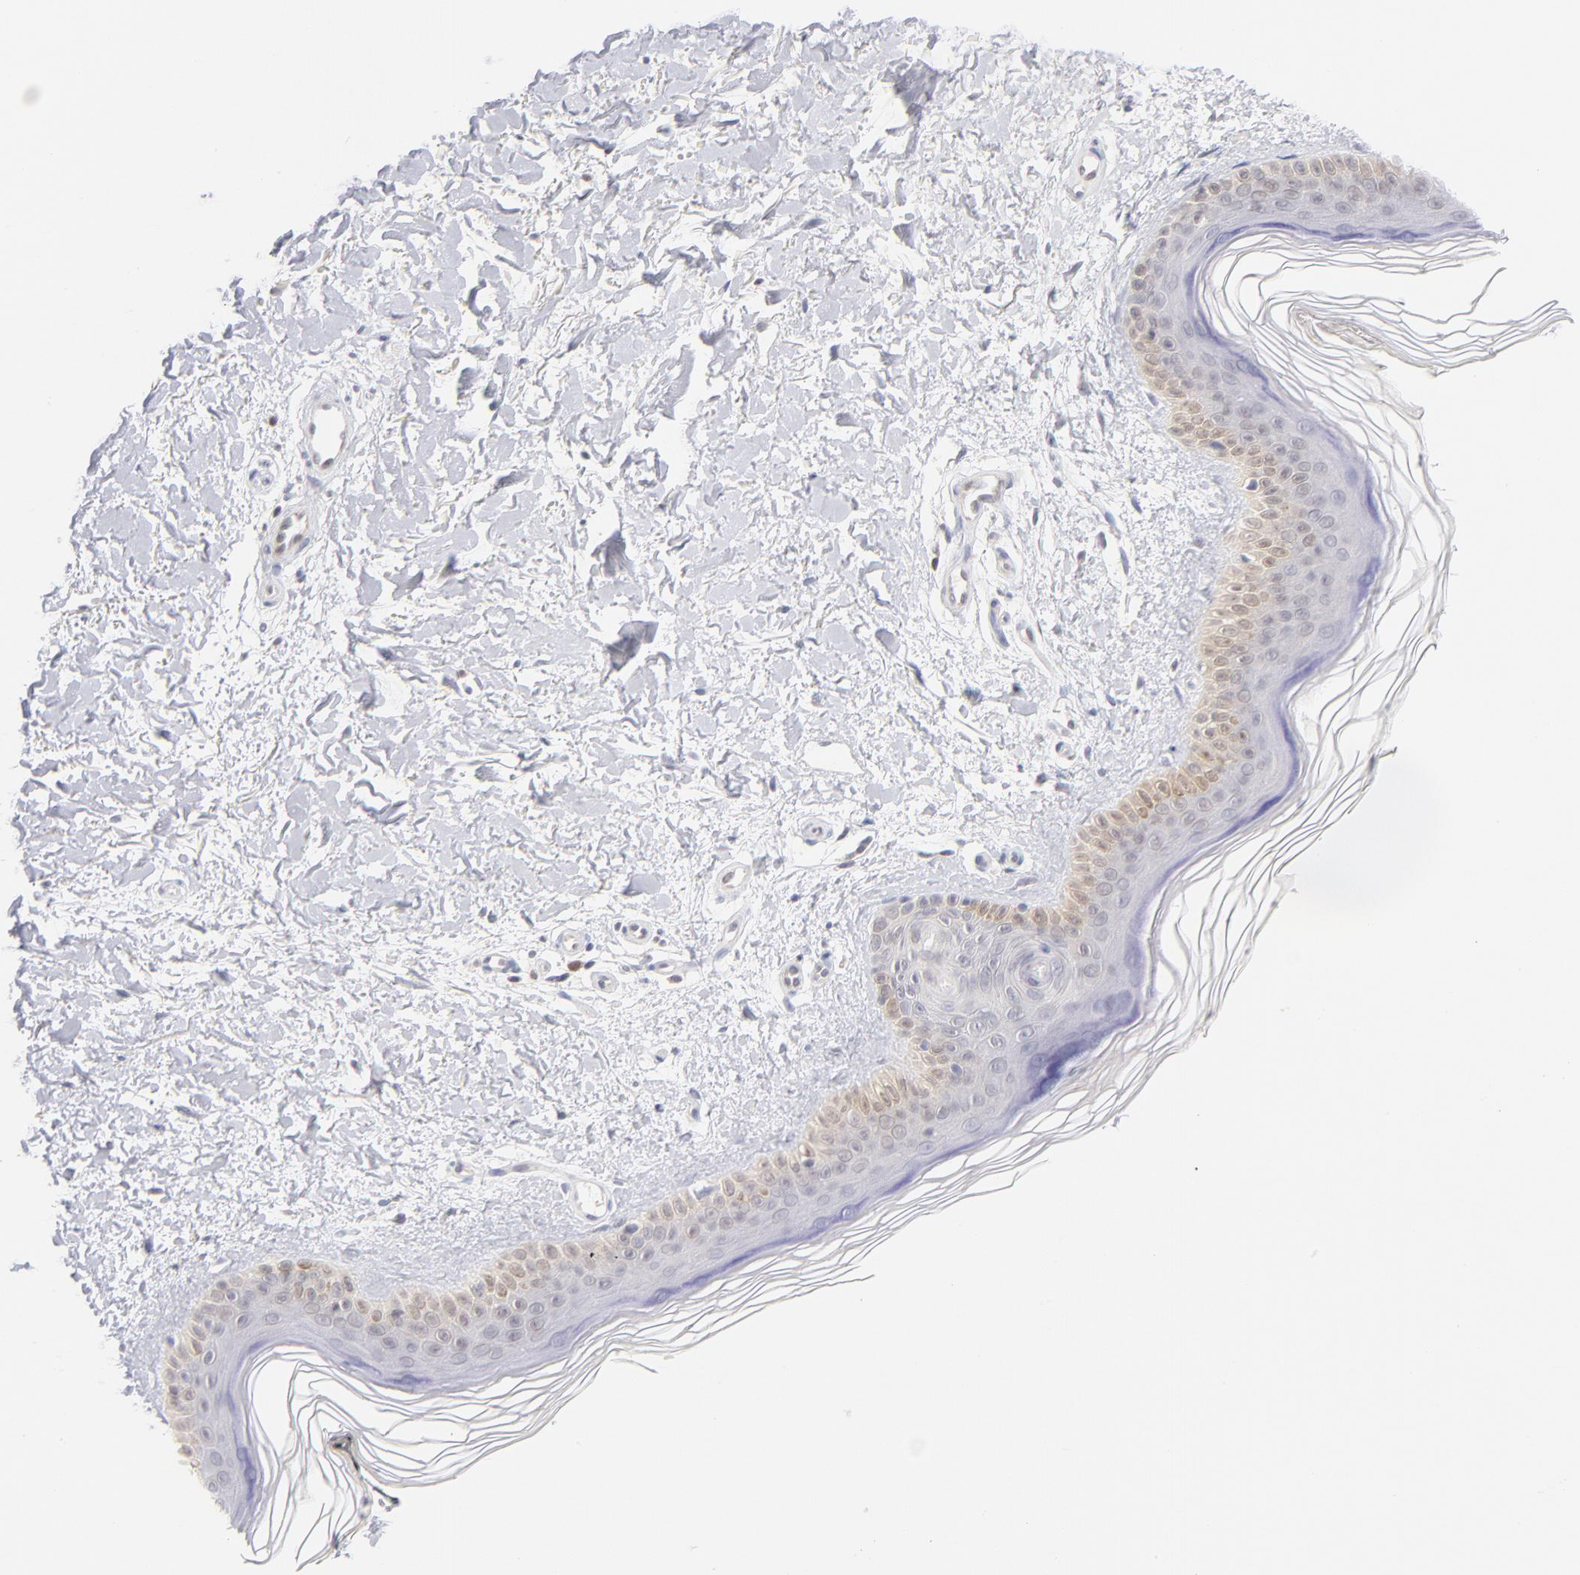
{"staining": {"intensity": "negative", "quantity": "none", "location": "none"}, "tissue": "skin", "cell_type": "Fibroblasts", "image_type": "normal", "snomed": [{"axis": "morphology", "description": "Normal tissue, NOS"}, {"axis": "topography", "description": "Skin"}], "caption": "The immunohistochemistry (IHC) photomicrograph has no significant positivity in fibroblasts of skin. Brightfield microscopy of immunohistochemistry stained with DAB (3,3'-diaminobenzidine) (brown) and hematoxylin (blue), captured at high magnification.", "gene": "CASP6", "patient": {"sex": "female", "age": 19}}